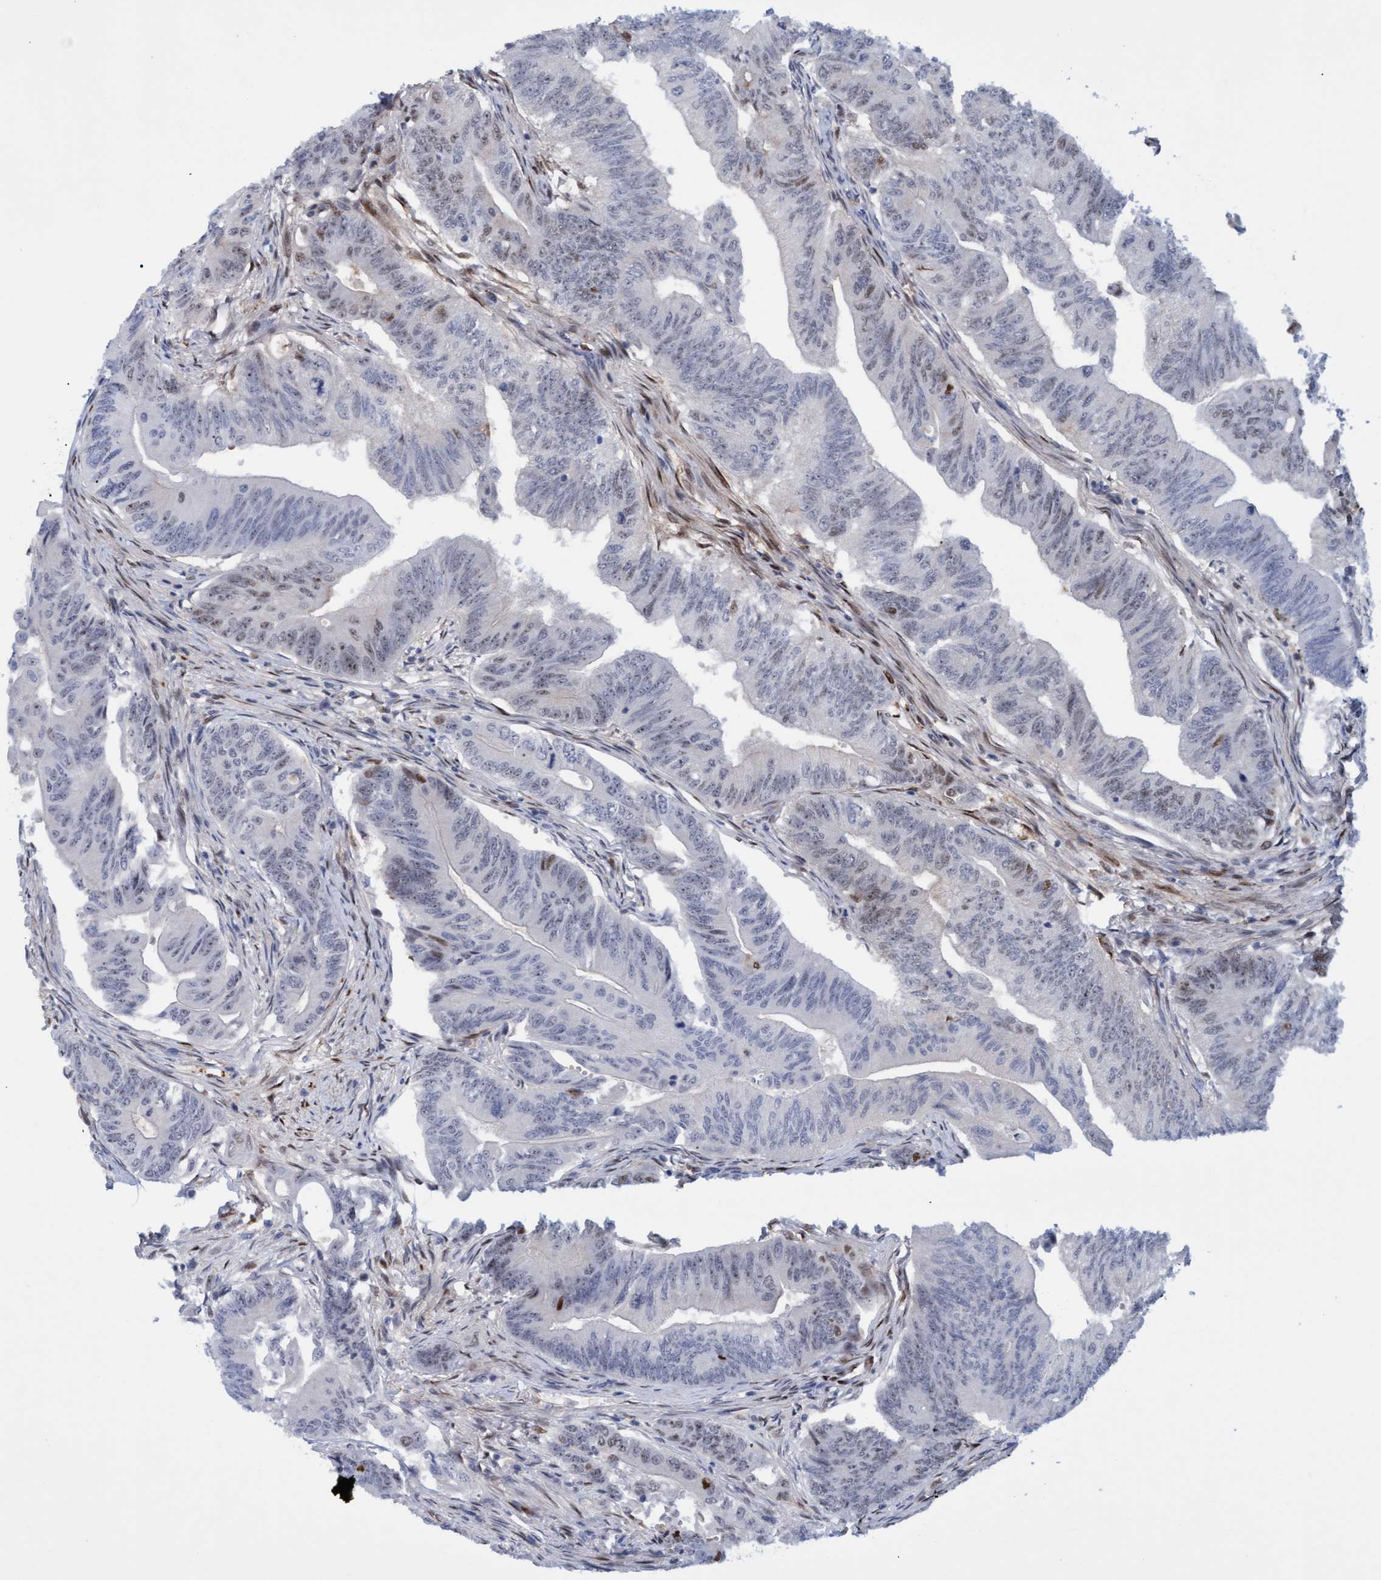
{"staining": {"intensity": "weak", "quantity": "<25%", "location": "nuclear"}, "tissue": "colorectal cancer", "cell_type": "Tumor cells", "image_type": "cancer", "snomed": [{"axis": "morphology", "description": "Adenoma, NOS"}, {"axis": "morphology", "description": "Adenocarcinoma, NOS"}, {"axis": "topography", "description": "Colon"}], "caption": "Protein analysis of colorectal cancer displays no significant expression in tumor cells. Nuclei are stained in blue.", "gene": "PINX1", "patient": {"sex": "male", "age": 79}}